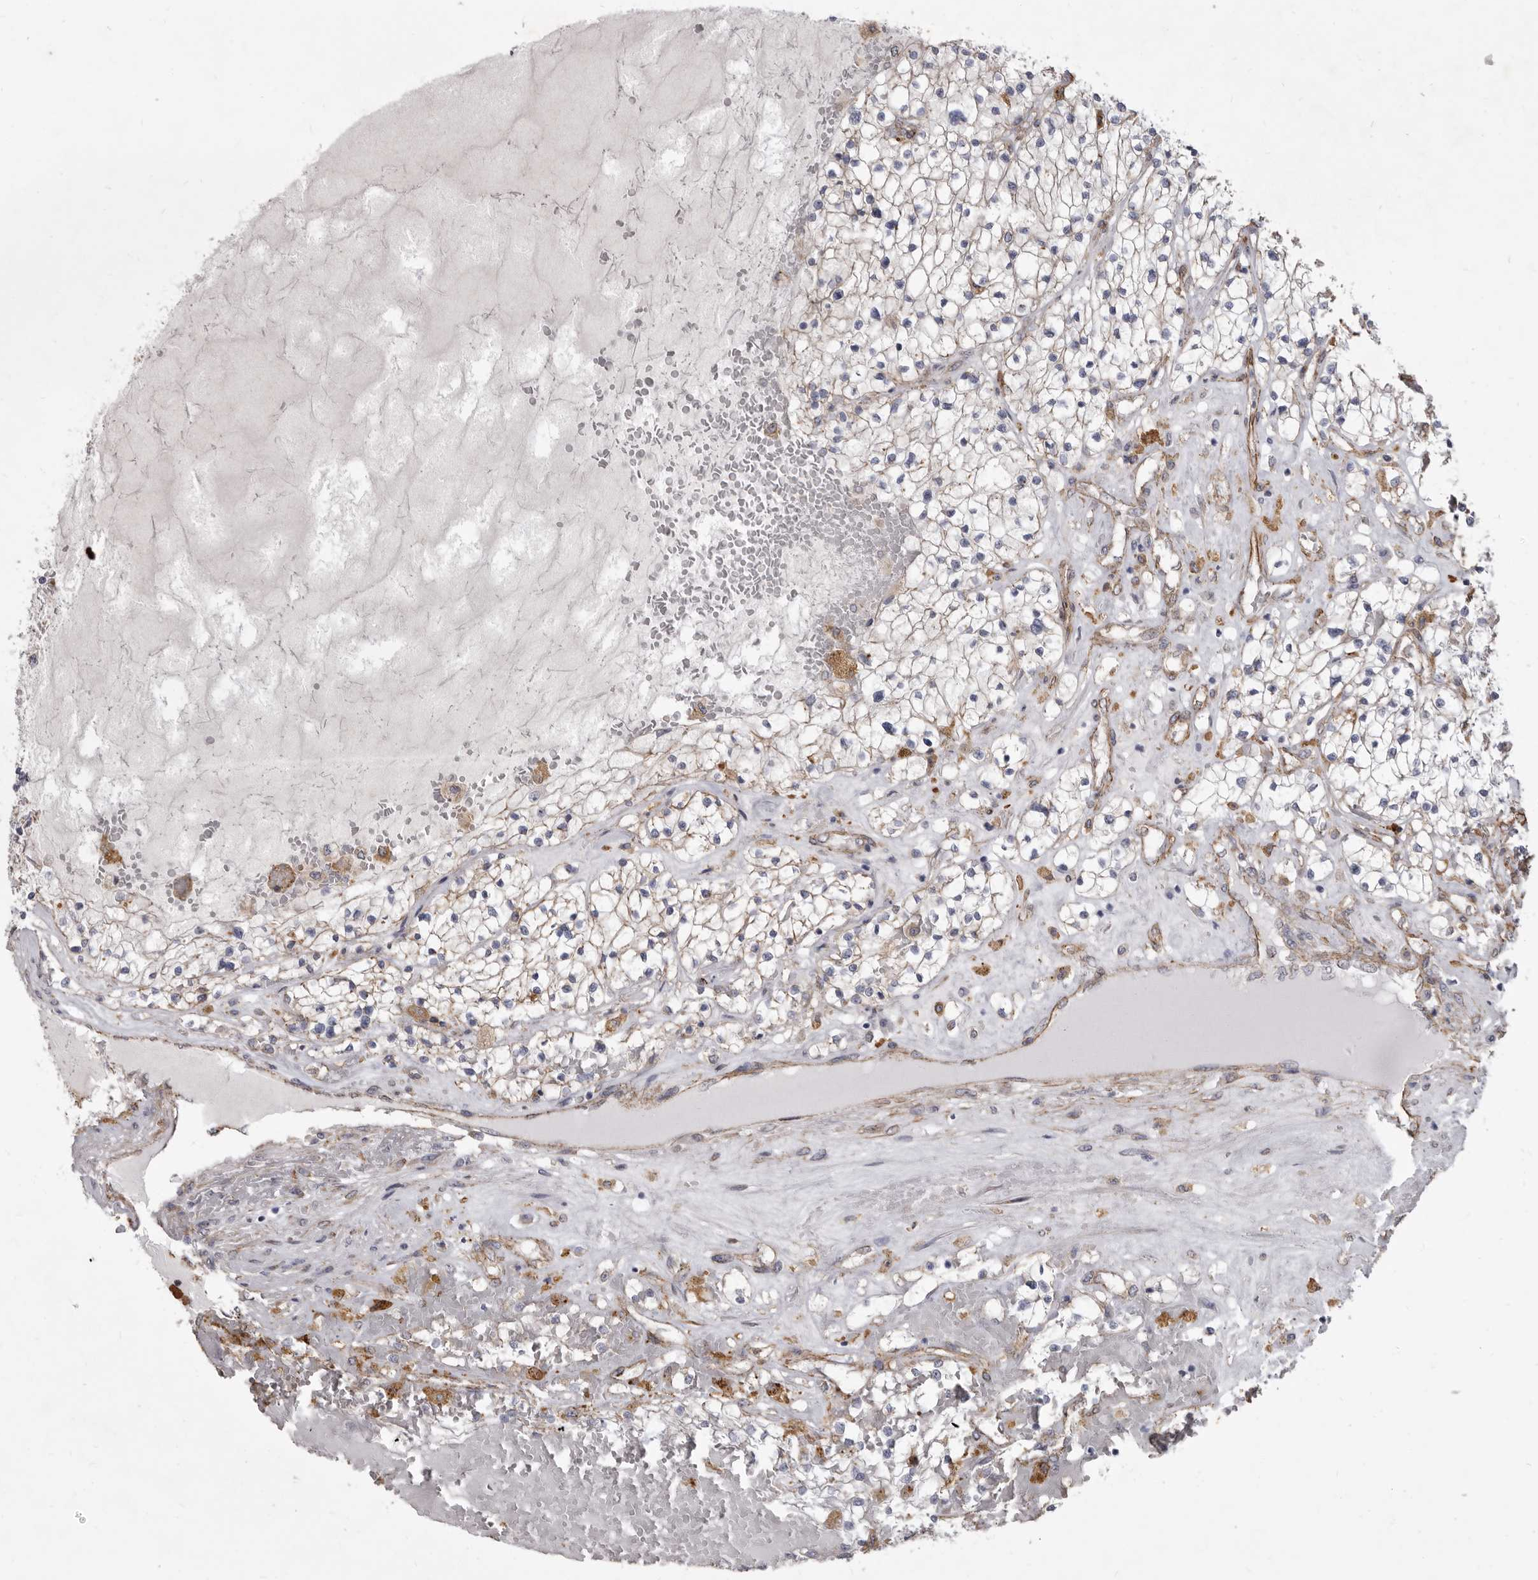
{"staining": {"intensity": "negative", "quantity": "none", "location": "none"}, "tissue": "renal cancer", "cell_type": "Tumor cells", "image_type": "cancer", "snomed": [{"axis": "morphology", "description": "Normal tissue, NOS"}, {"axis": "morphology", "description": "Adenocarcinoma, NOS"}, {"axis": "topography", "description": "Kidney"}], "caption": "Adenocarcinoma (renal) stained for a protein using immunohistochemistry shows no staining tumor cells.", "gene": "P2RX6", "patient": {"sex": "male", "age": 68}}